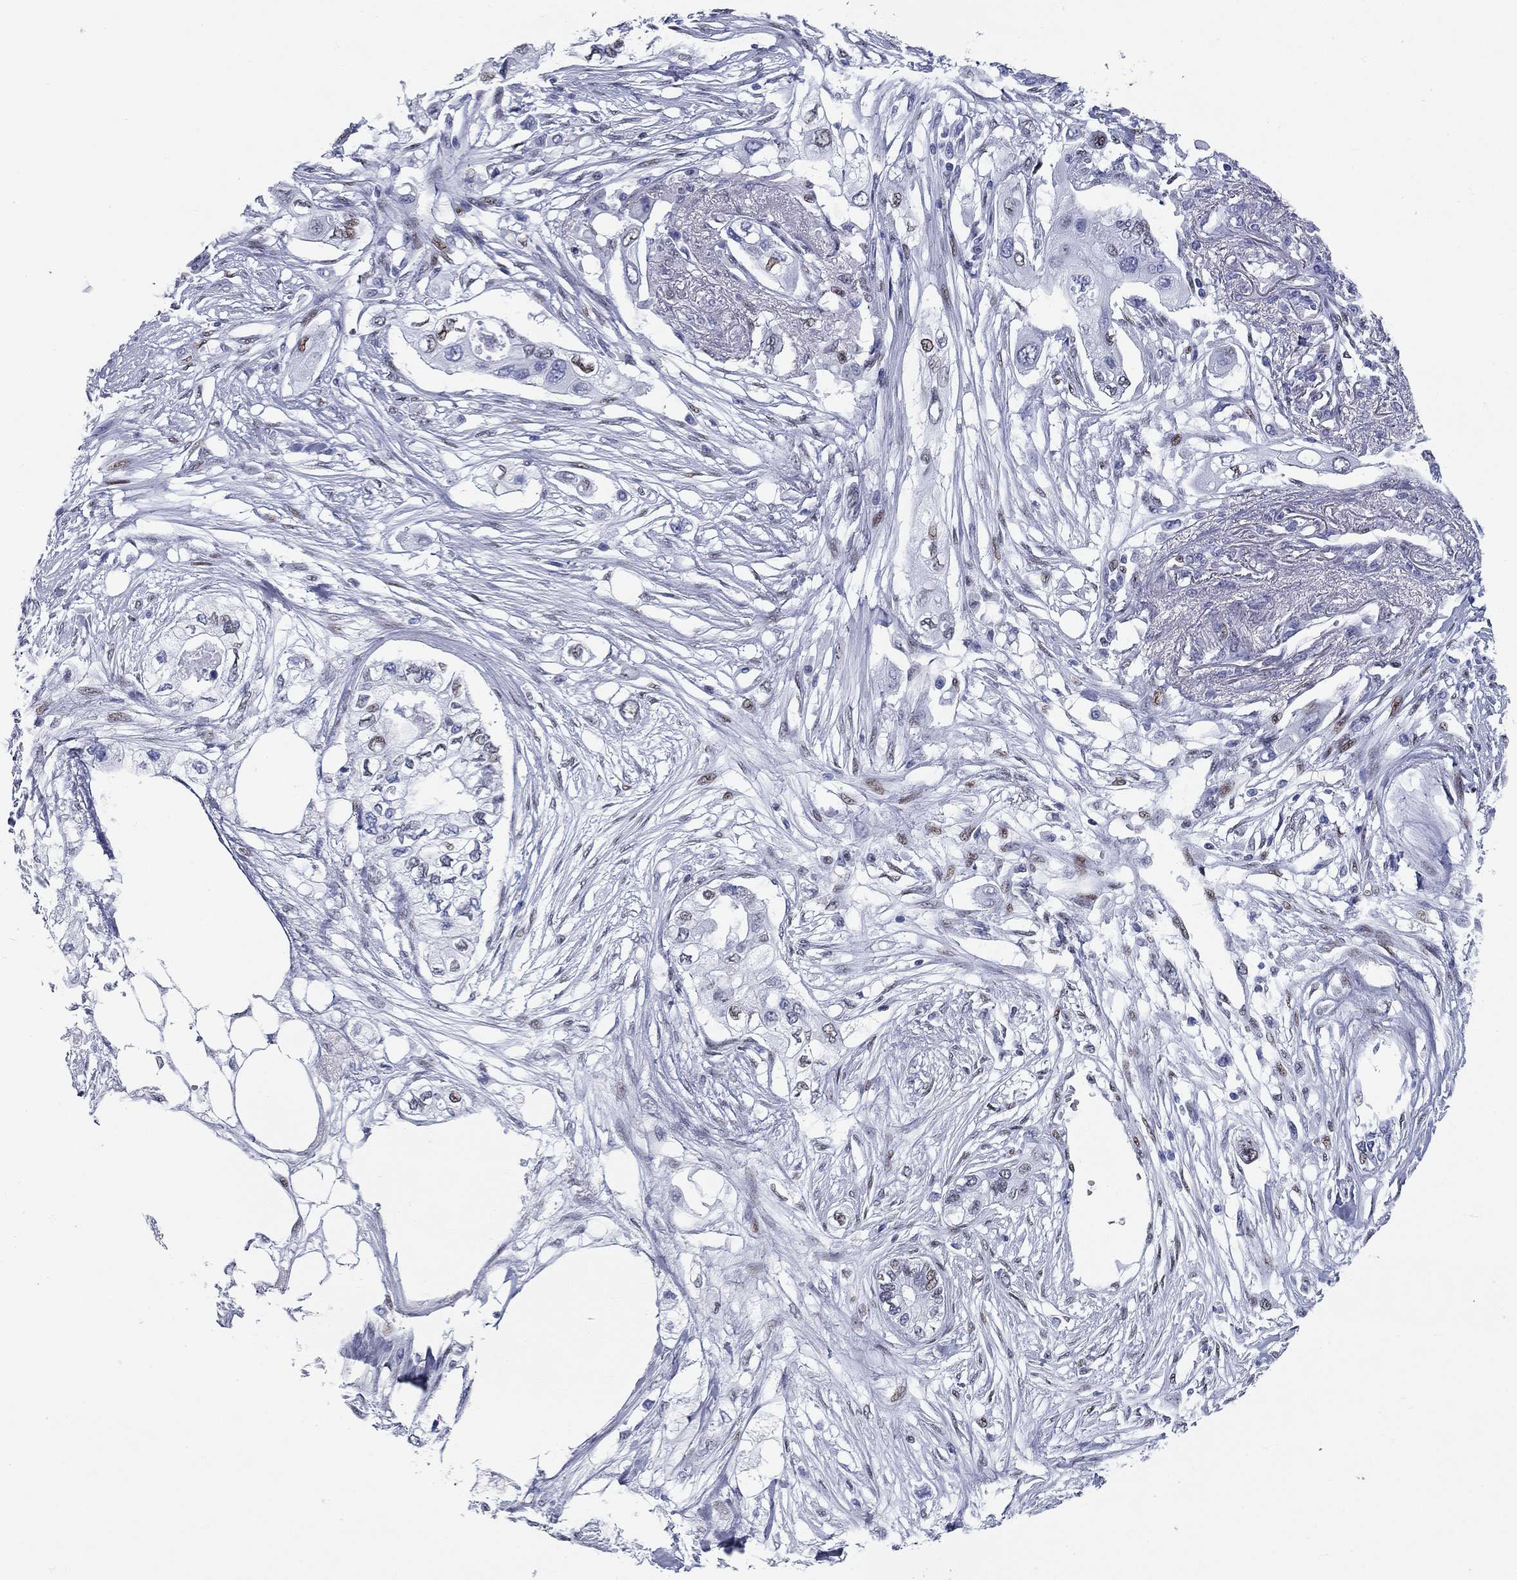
{"staining": {"intensity": "negative", "quantity": "none", "location": "none"}, "tissue": "pancreatic cancer", "cell_type": "Tumor cells", "image_type": "cancer", "snomed": [{"axis": "morphology", "description": "Adenocarcinoma, NOS"}, {"axis": "topography", "description": "Pancreas"}], "caption": "A photomicrograph of human adenocarcinoma (pancreatic) is negative for staining in tumor cells.", "gene": "ASF1B", "patient": {"sex": "female", "age": 63}}